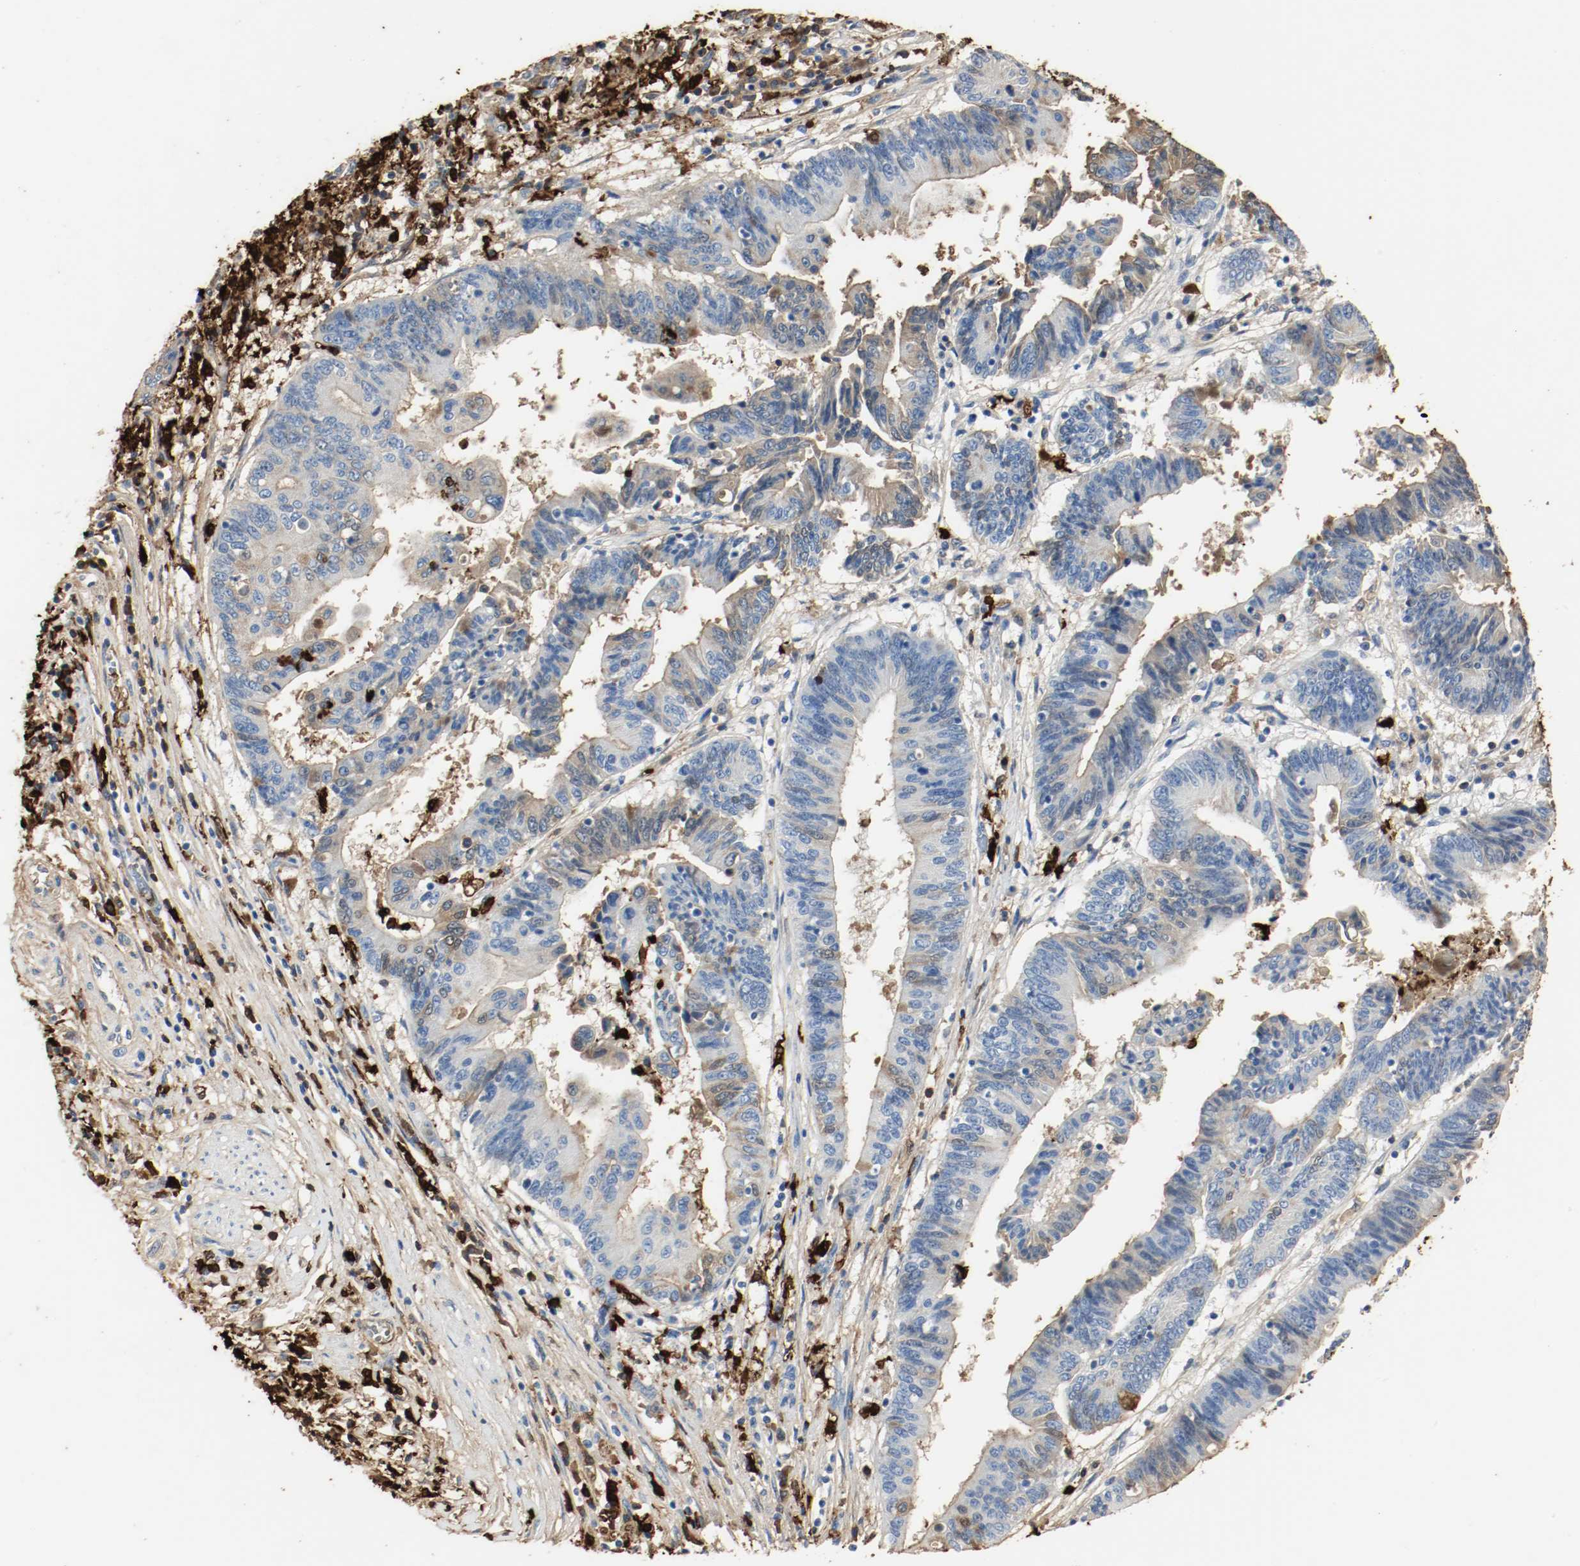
{"staining": {"intensity": "moderate", "quantity": "25%-75%", "location": "cytoplasmic/membranous"}, "tissue": "pancreatic cancer", "cell_type": "Tumor cells", "image_type": "cancer", "snomed": [{"axis": "morphology", "description": "Adenocarcinoma, NOS"}, {"axis": "topography", "description": "Pancreas"}], "caption": "Pancreatic adenocarcinoma stained with a brown dye demonstrates moderate cytoplasmic/membranous positive expression in approximately 25%-75% of tumor cells.", "gene": "S100A9", "patient": {"sex": "female", "age": 48}}